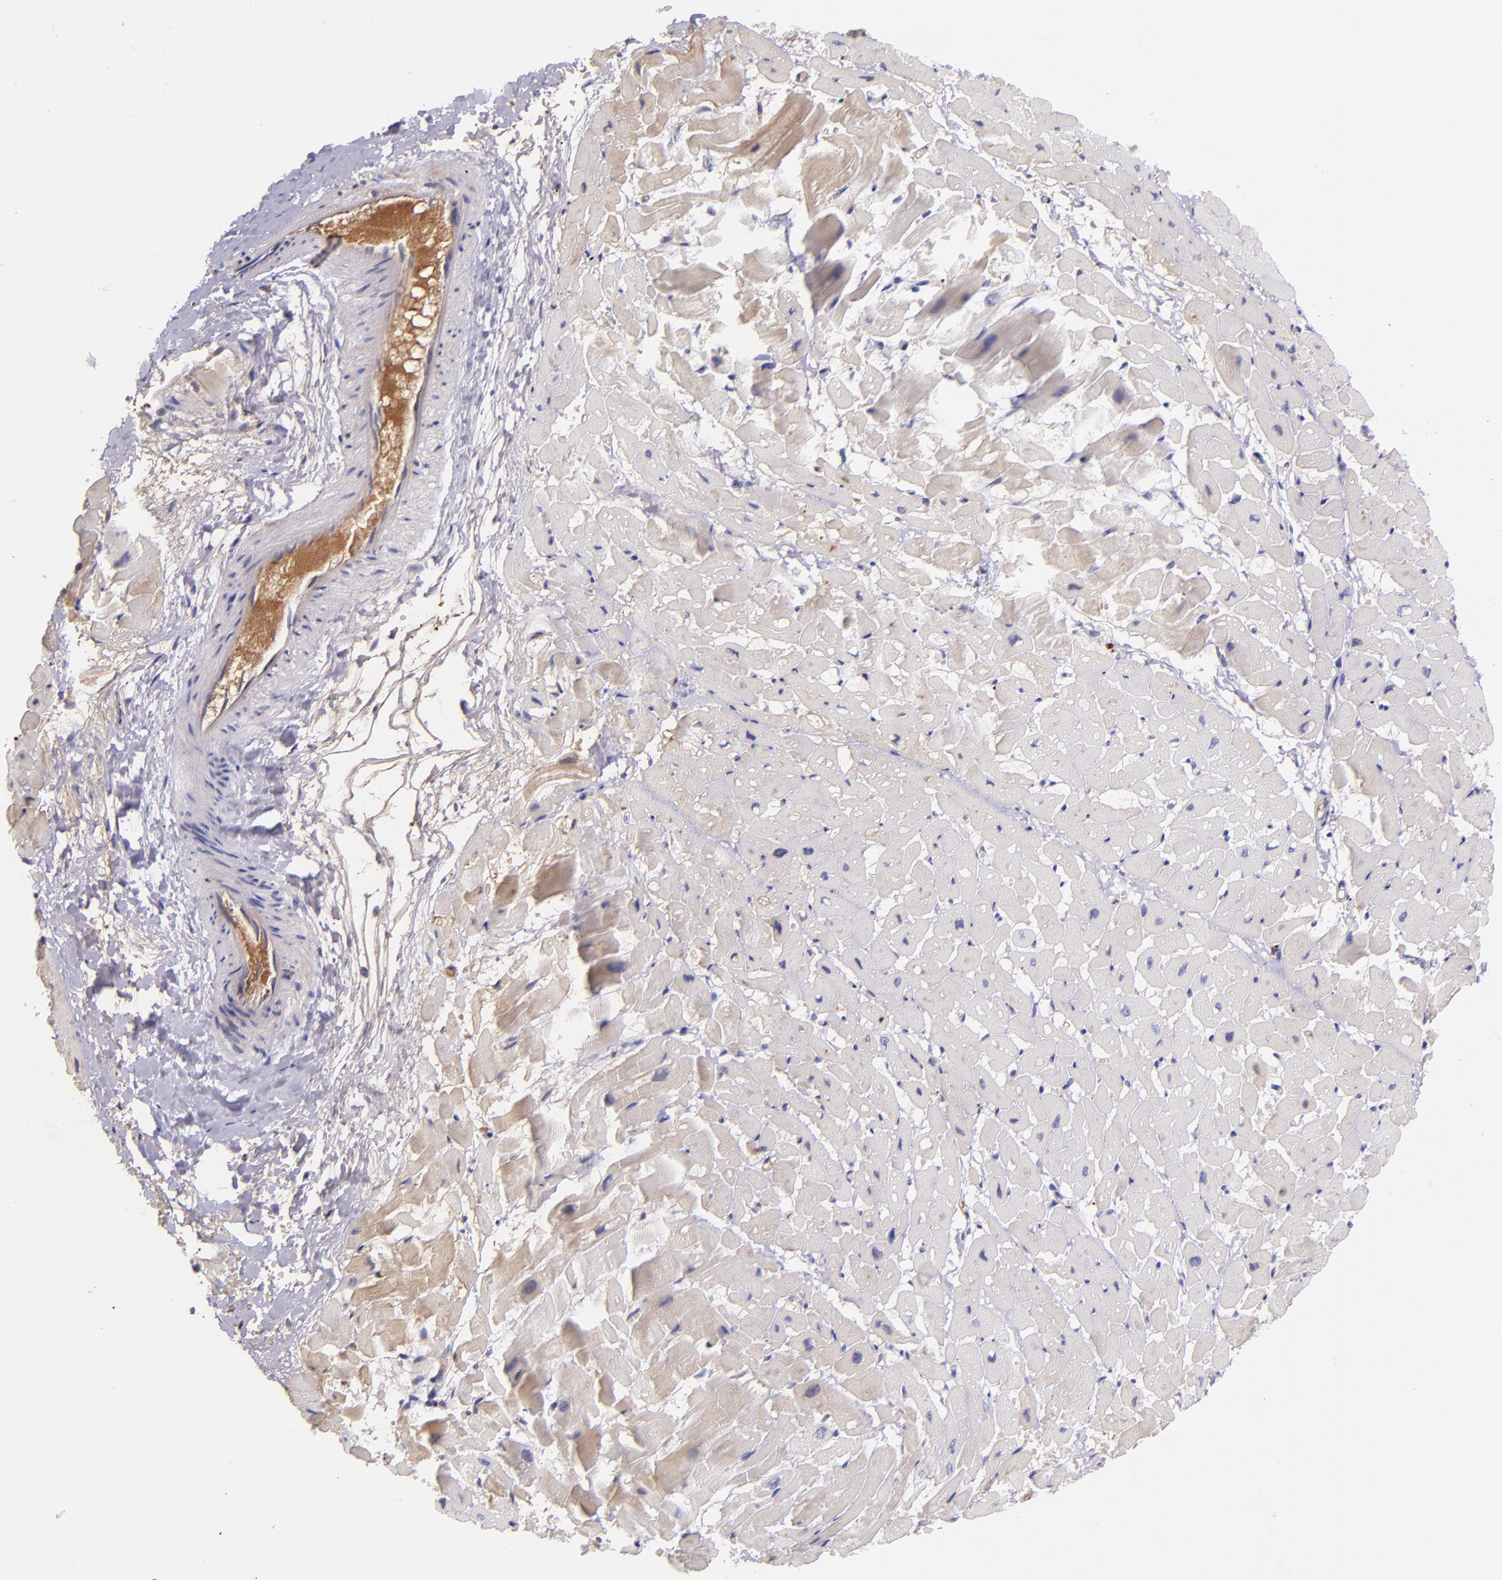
{"staining": {"intensity": "weak", "quantity": "<25%", "location": "cytoplasmic/membranous"}, "tissue": "heart muscle", "cell_type": "Cardiomyocytes", "image_type": "normal", "snomed": [{"axis": "morphology", "description": "Normal tissue, NOS"}, {"axis": "topography", "description": "Heart"}], "caption": "Micrograph shows no significant protein positivity in cardiomyocytes of unremarkable heart muscle. (DAB (3,3'-diaminobenzidine) immunohistochemistry with hematoxylin counter stain).", "gene": "KNG1", "patient": {"sex": "male", "age": 45}}